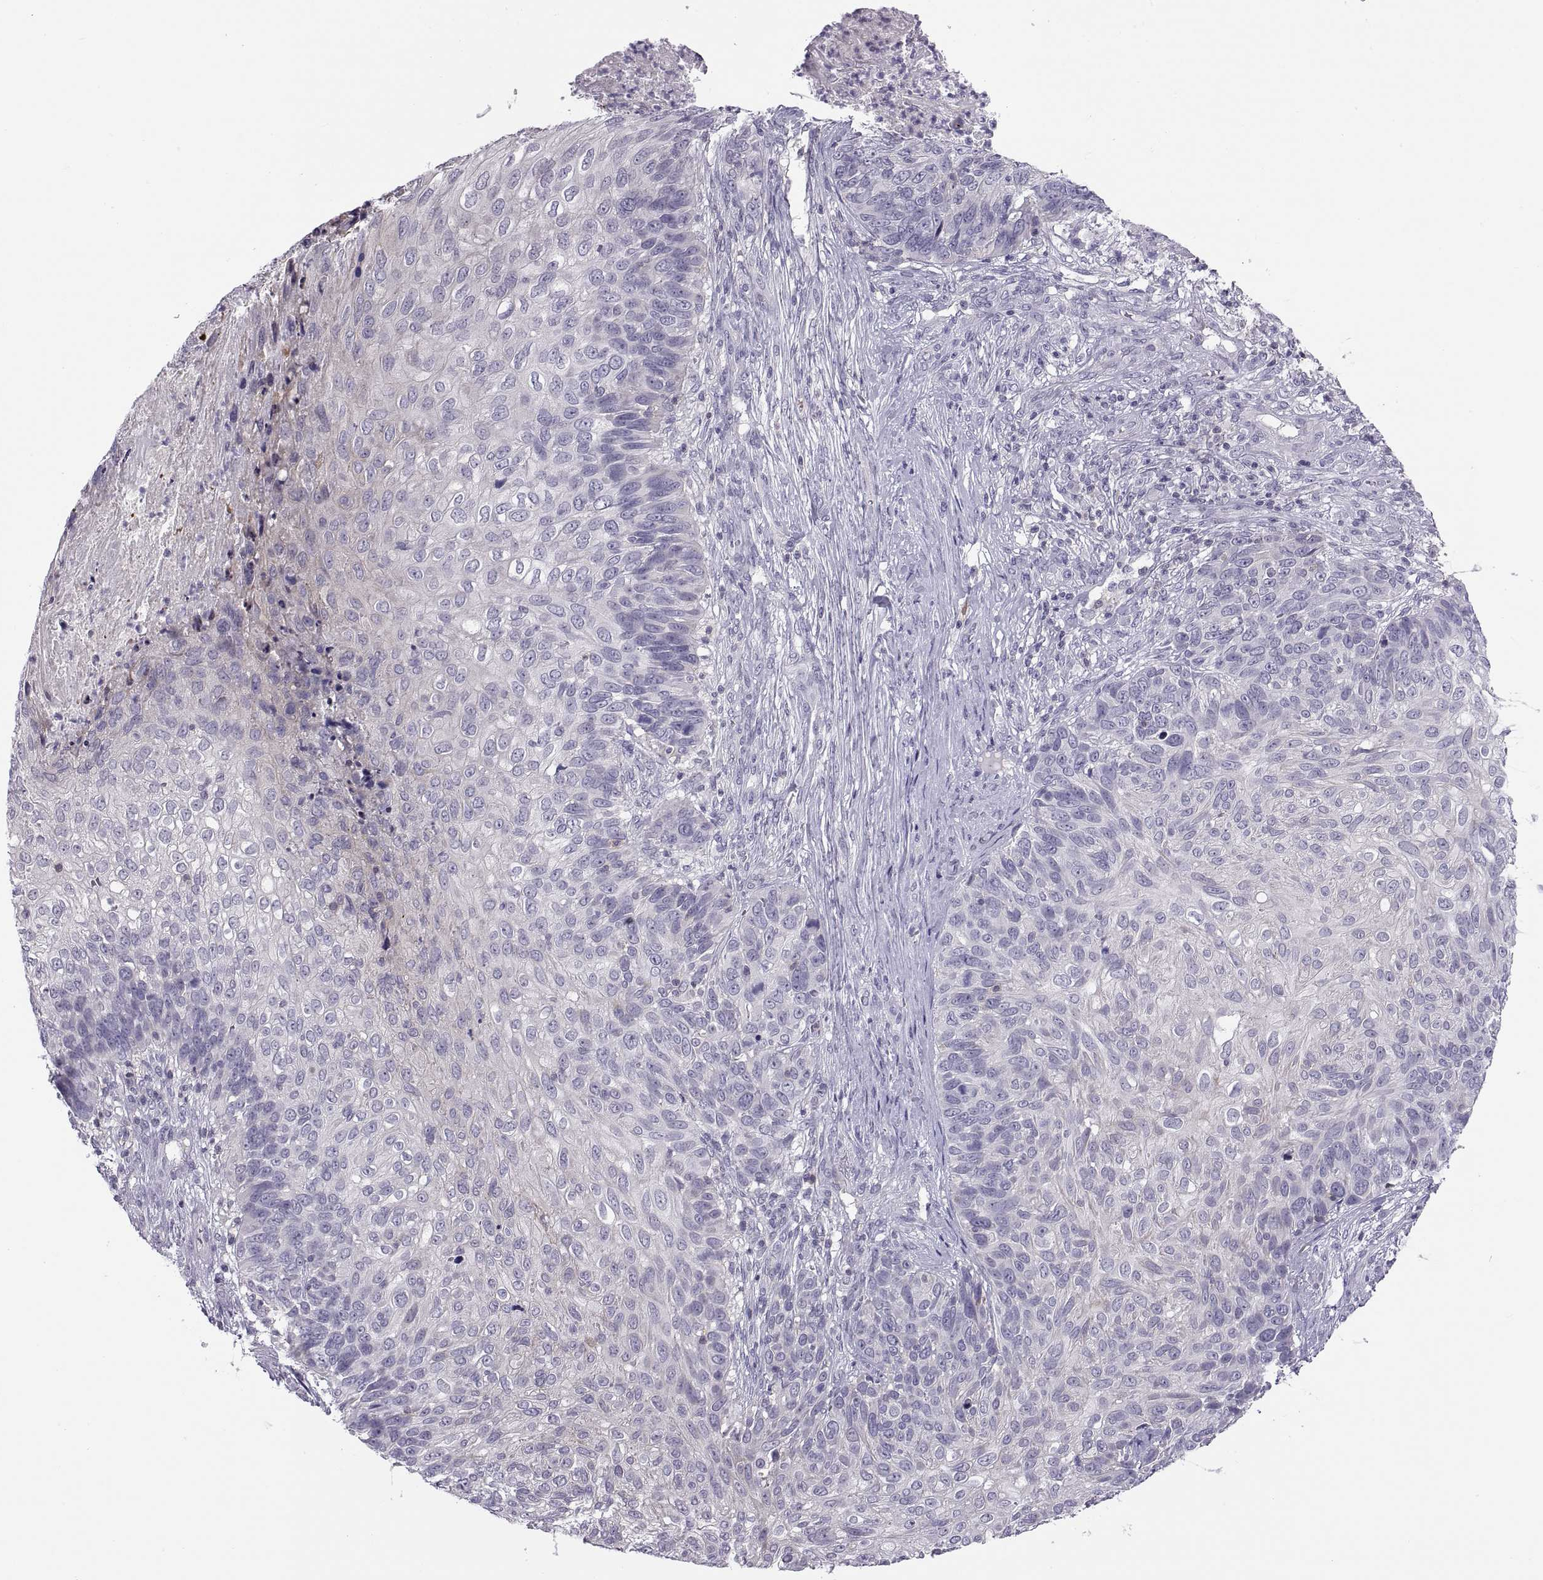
{"staining": {"intensity": "negative", "quantity": "none", "location": "none"}, "tissue": "skin cancer", "cell_type": "Tumor cells", "image_type": "cancer", "snomed": [{"axis": "morphology", "description": "Squamous cell carcinoma, NOS"}, {"axis": "topography", "description": "Skin"}], "caption": "DAB (3,3'-diaminobenzidine) immunohistochemical staining of human skin cancer demonstrates no significant staining in tumor cells. (Immunohistochemistry (ihc), brightfield microscopy, high magnification).", "gene": "TTC21A", "patient": {"sex": "male", "age": 92}}